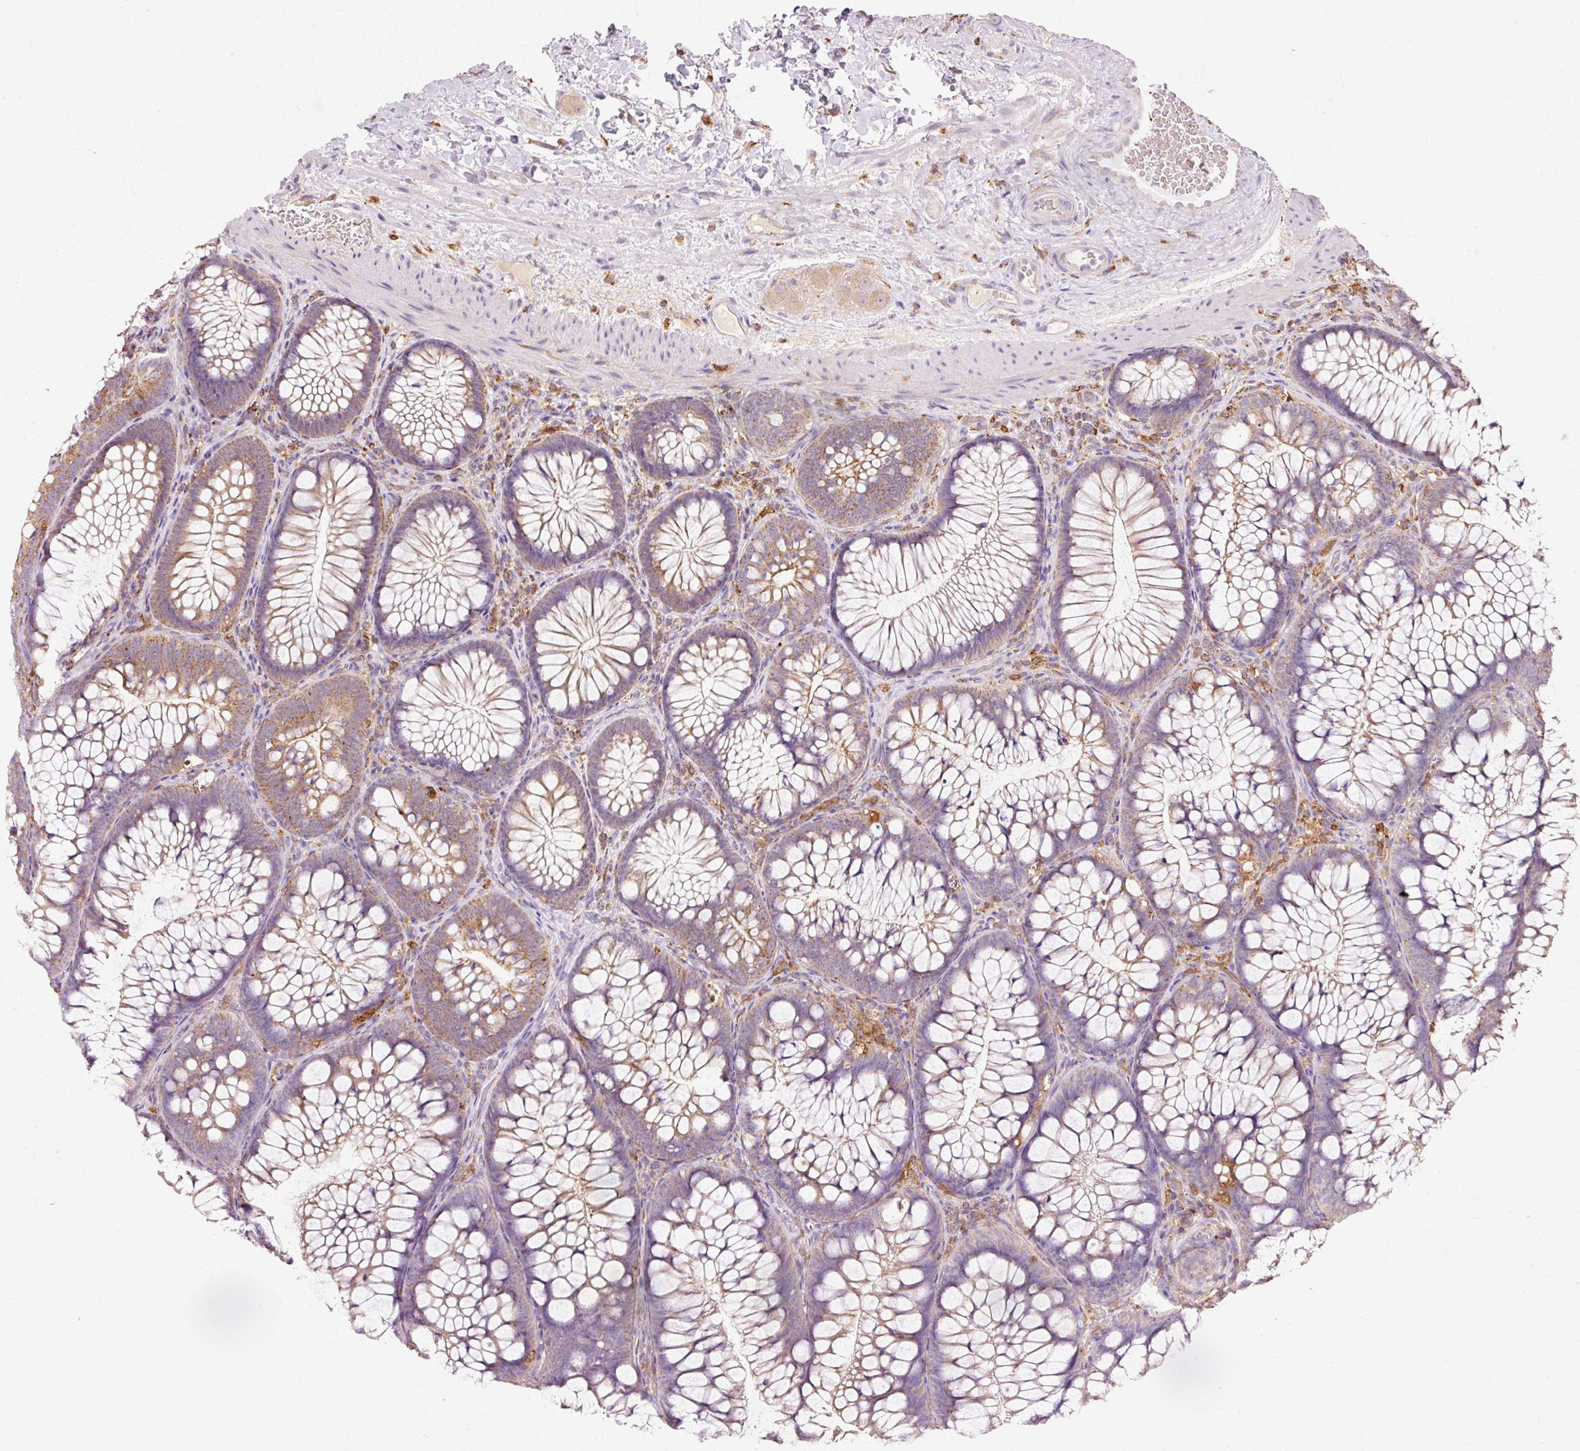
{"staining": {"intensity": "weak", "quantity": "25%-75%", "location": "cytoplasmic/membranous"}, "tissue": "colon", "cell_type": "Endothelial cells", "image_type": "normal", "snomed": [{"axis": "morphology", "description": "Normal tissue, NOS"}, {"axis": "morphology", "description": "Adenoma, NOS"}, {"axis": "topography", "description": "Soft tissue"}, {"axis": "topography", "description": "Colon"}], "caption": "Endothelial cells reveal low levels of weak cytoplasmic/membranous expression in approximately 25%-75% of cells in benign human colon.", "gene": "GPX1", "patient": {"sex": "male", "age": 47}}